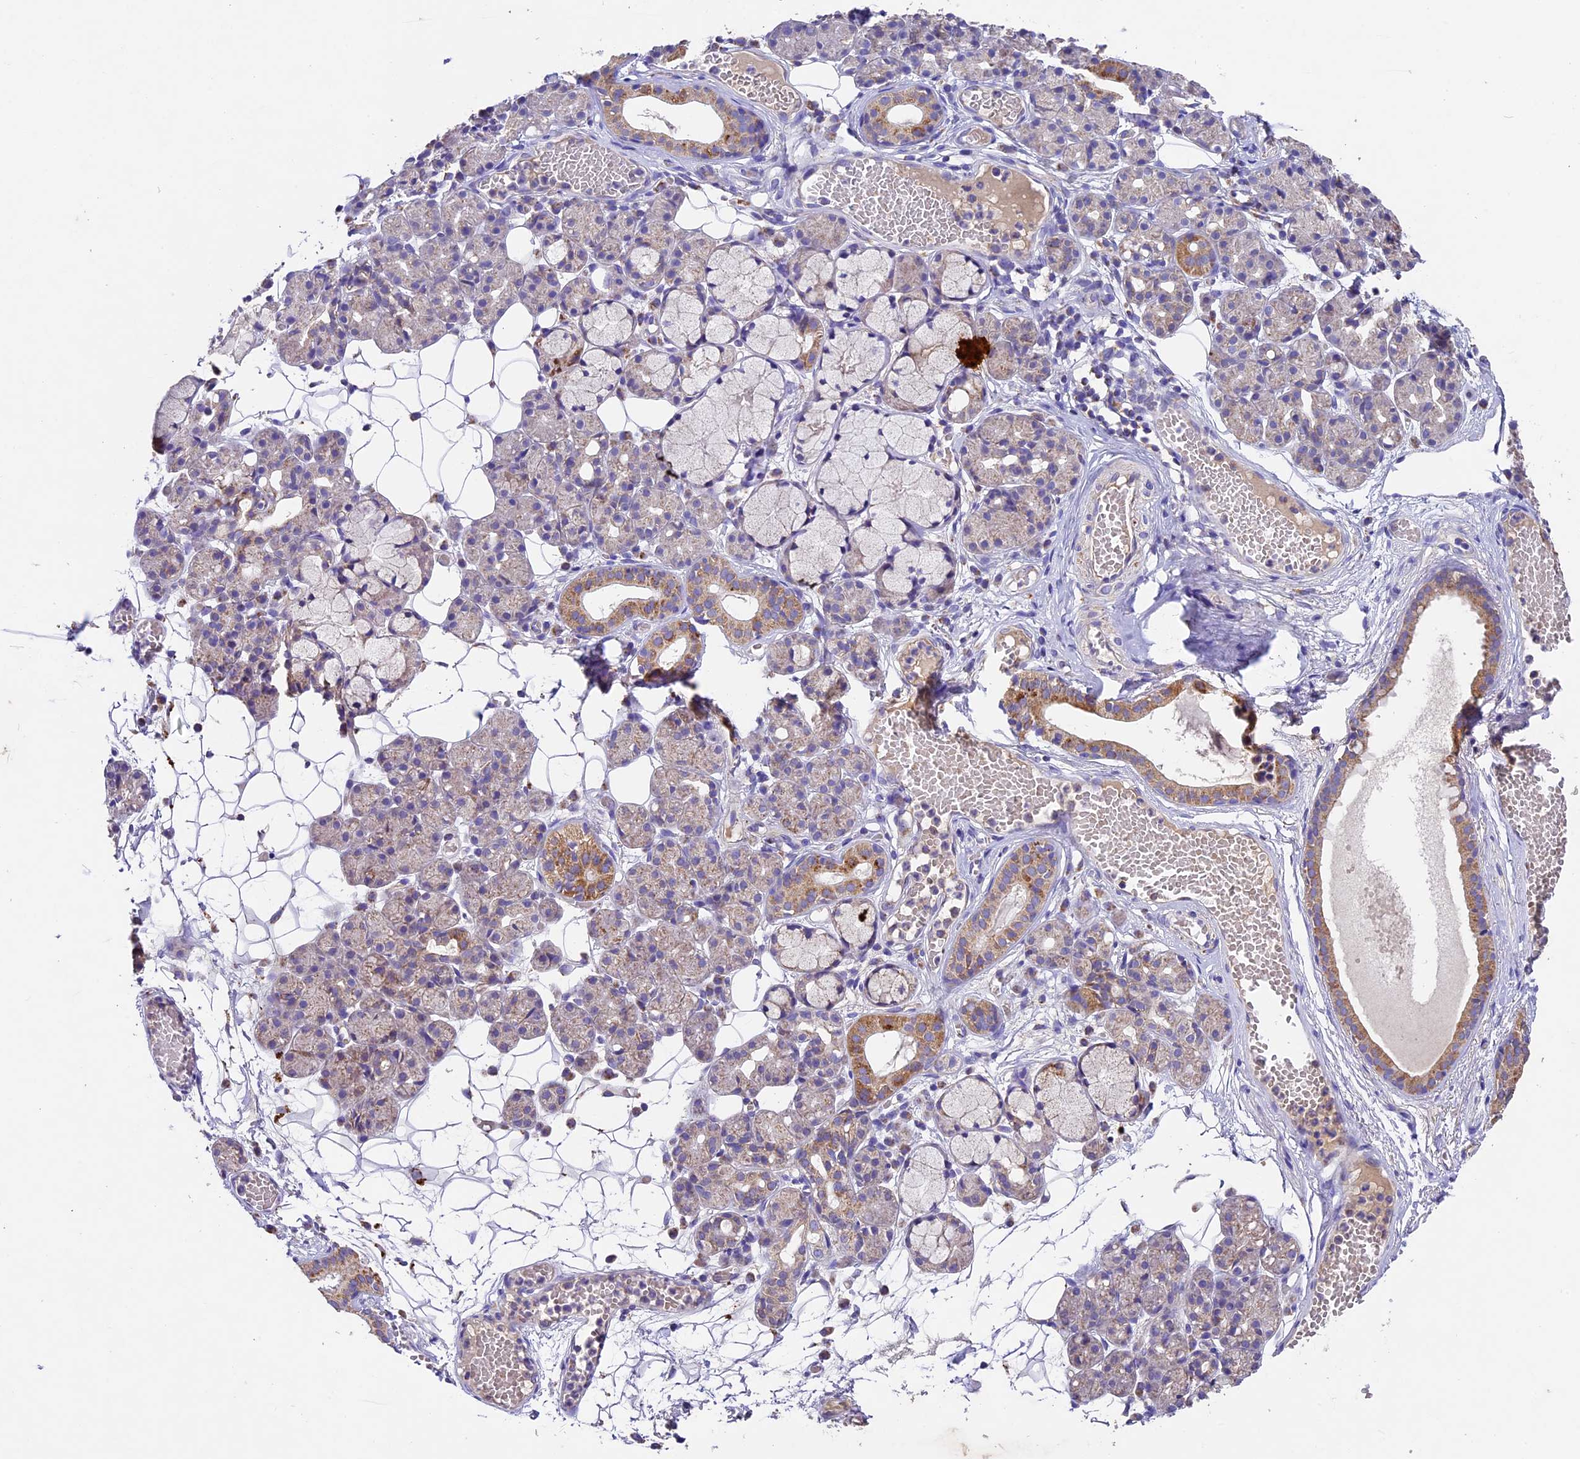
{"staining": {"intensity": "moderate", "quantity": "<25%", "location": "cytoplasmic/membranous"}, "tissue": "salivary gland", "cell_type": "Glandular cells", "image_type": "normal", "snomed": [{"axis": "morphology", "description": "Normal tissue, NOS"}, {"axis": "topography", "description": "Salivary gland"}], "caption": "Human salivary gland stained with a brown dye exhibits moderate cytoplasmic/membranous positive positivity in about <25% of glandular cells.", "gene": "PMPCB", "patient": {"sex": "male", "age": 63}}